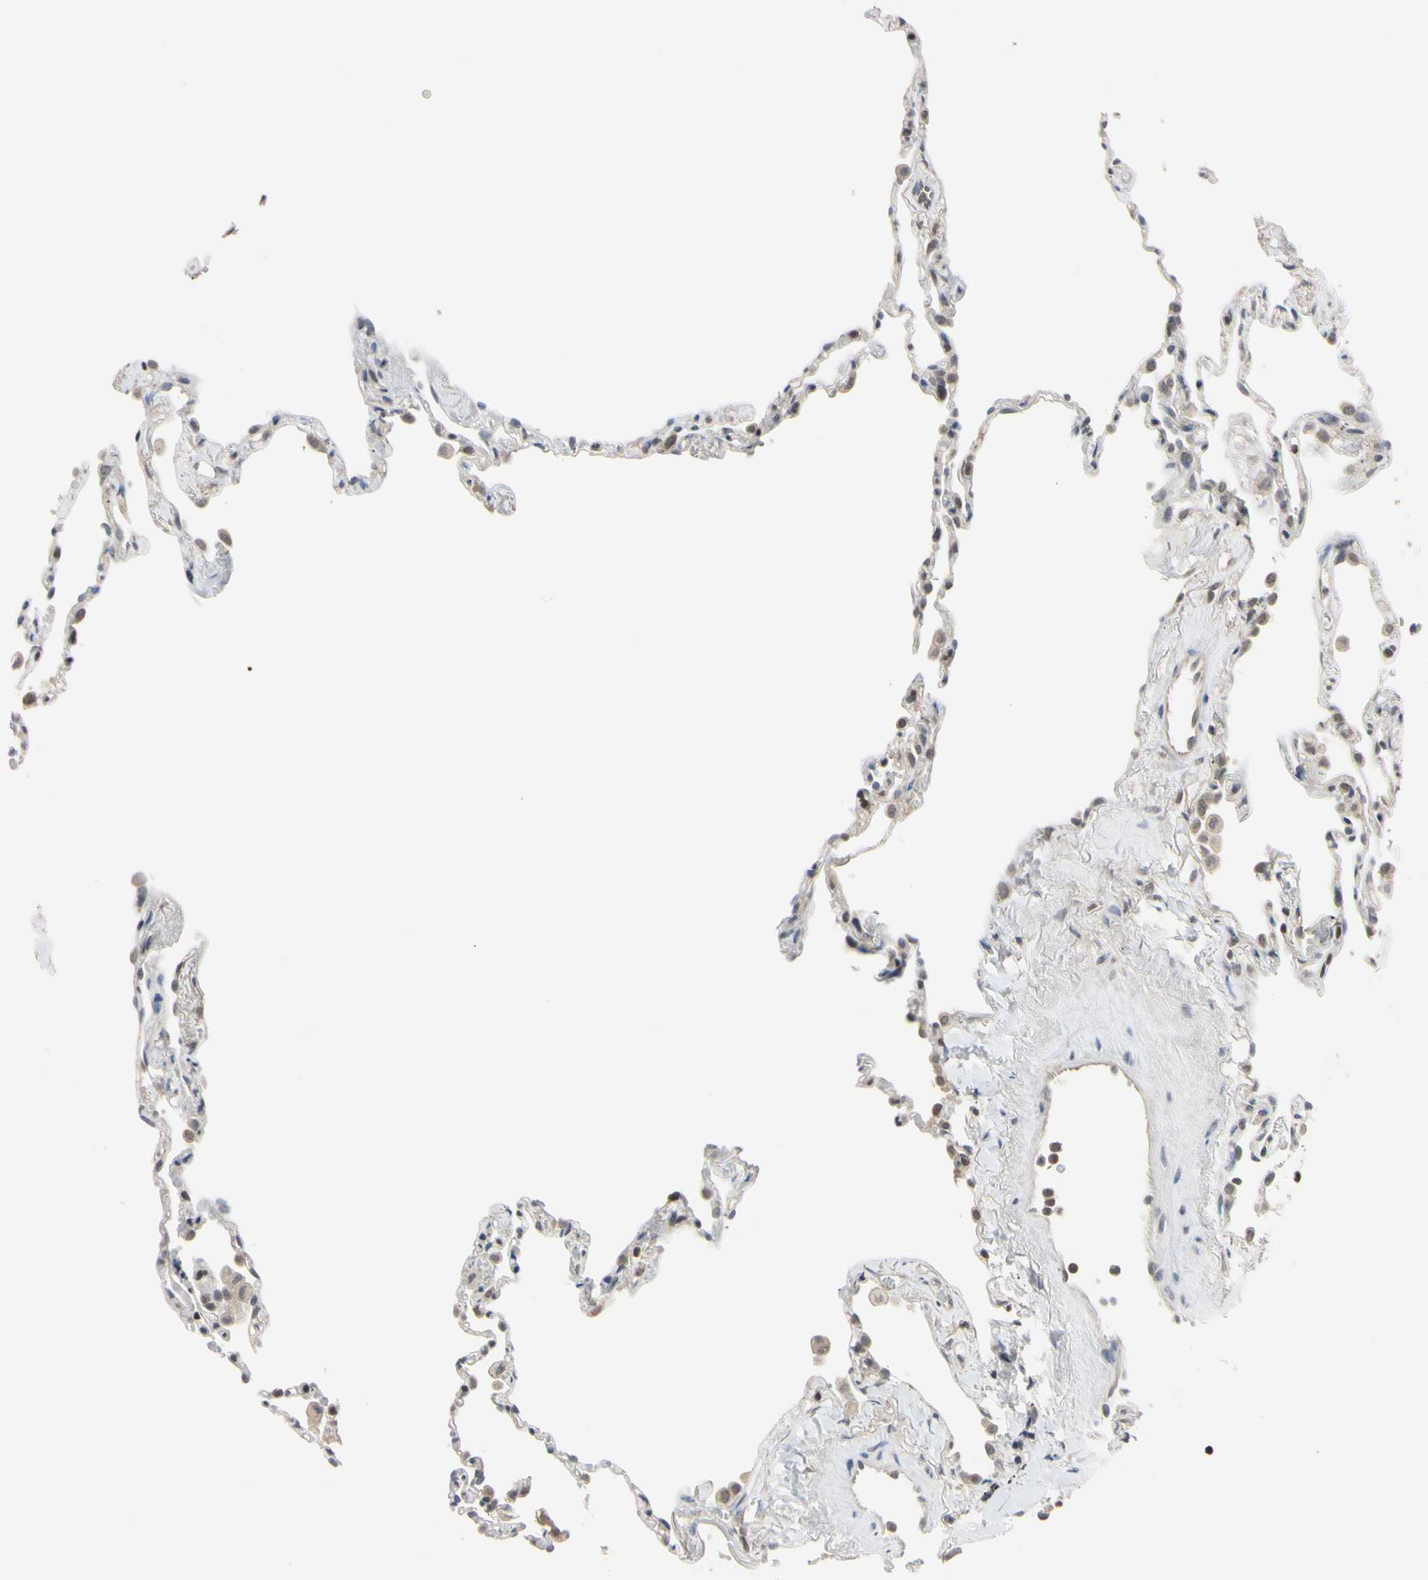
{"staining": {"intensity": "negative", "quantity": "none", "location": "none"}, "tissue": "lung", "cell_type": "Alveolar cells", "image_type": "normal", "snomed": [{"axis": "morphology", "description": "Normal tissue, NOS"}, {"axis": "topography", "description": "Lung"}], "caption": "DAB immunohistochemical staining of normal human lung reveals no significant staining in alveolar cells. (Stains: DAB (3,3'-diaminobenzidine) immunohistochemistry (IHC) with hematoxylin counter stain, Microscopy: brightfield microscopy at high magnification).", "gene": "UBE2I", "patient": {"sex": "male", "age": 59}}